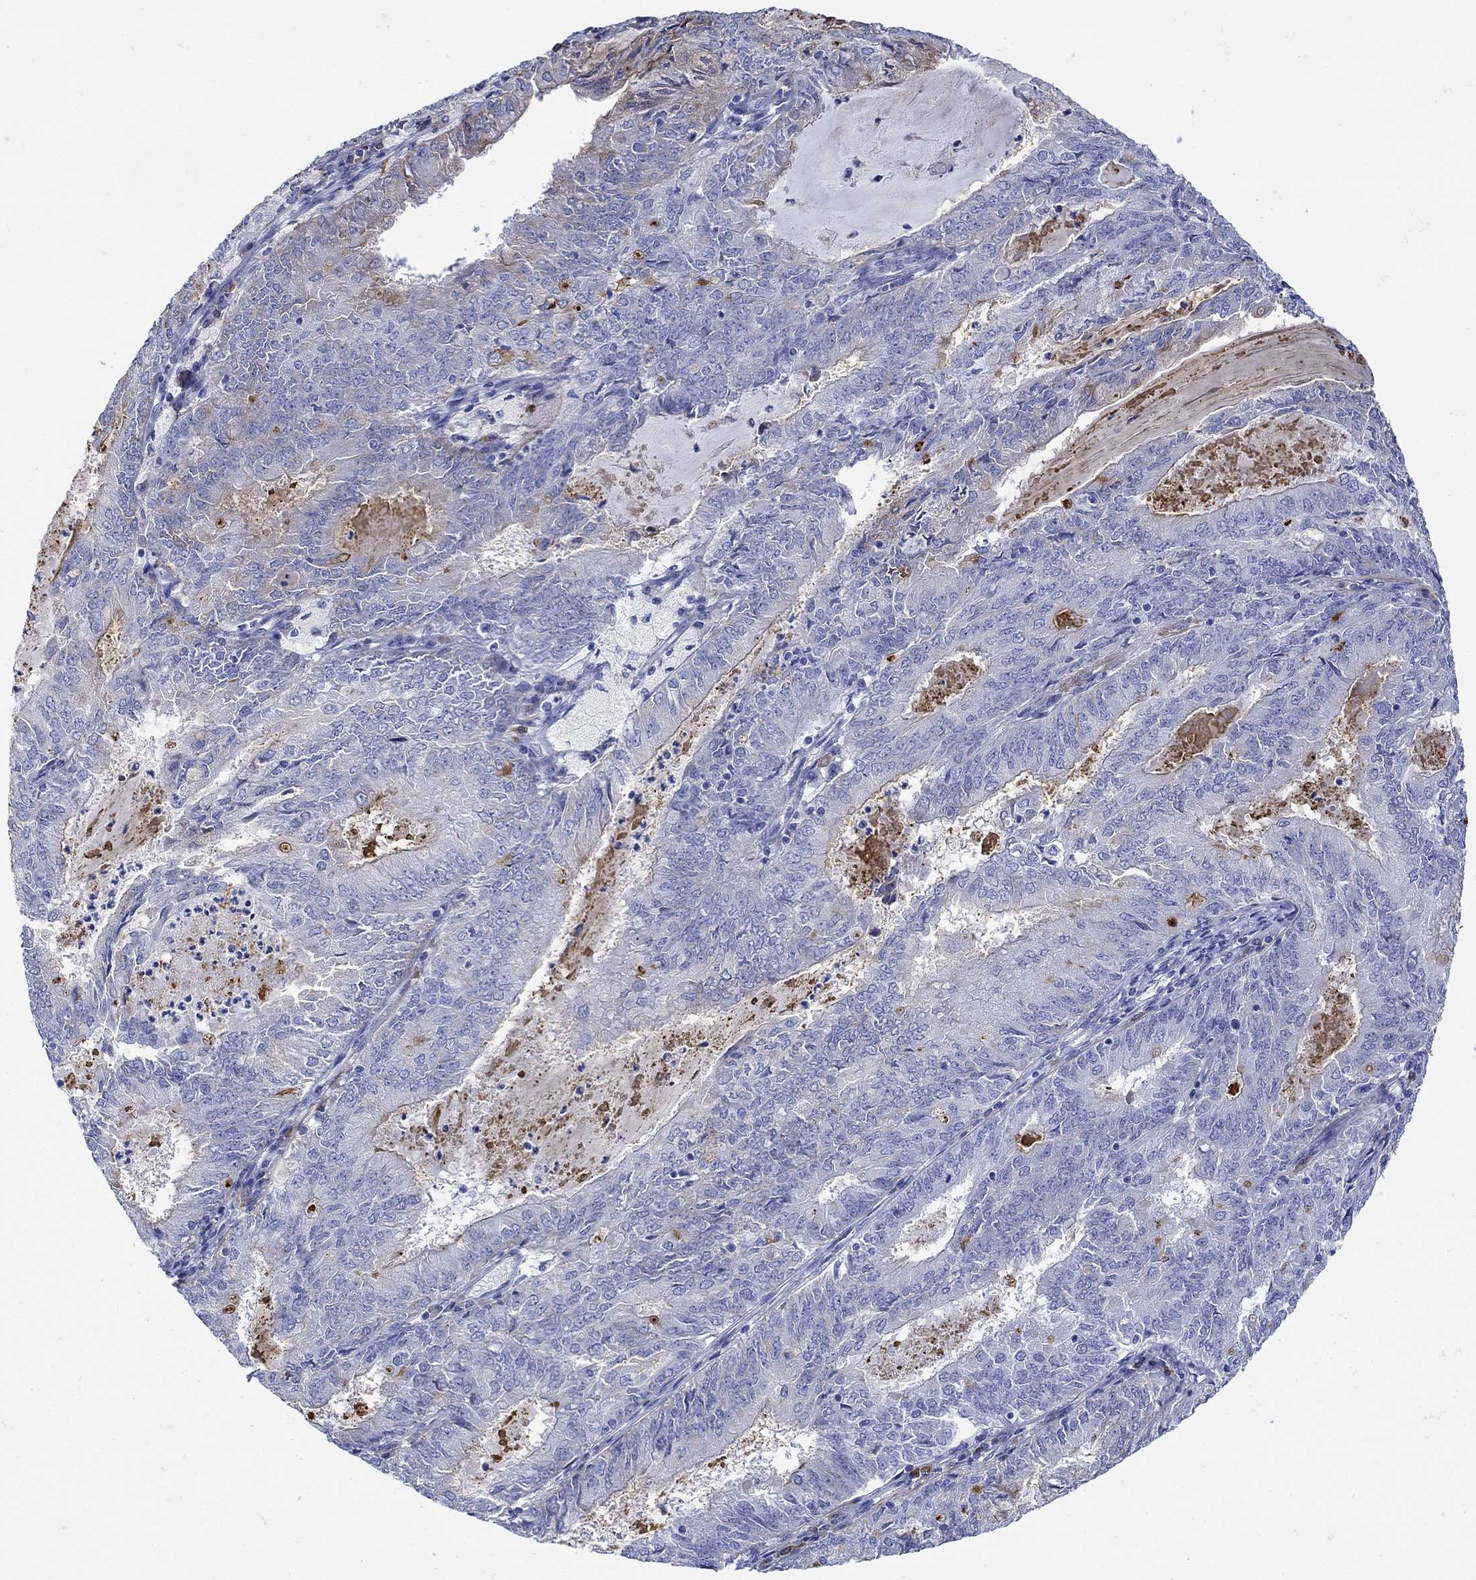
{"staining": {"intensity": "weak", "quantity": "<25%", "location": "cytoplasmic/membranous"}, "tissue": "endometrial cancer", "cell_type": "Tumor cells", "image_type": "cancer", "snomed": [{"axis": "morphology", "description": "Adenocarcinoma, NOS"}, {"axis": "topography", "description": "Endometrium"}], "caption": "This is a photomicrograph of immunohistochemistry staining of endometrial cancer (adenocarcinoma), which shows no staining in tumor cells.", "gene": "ANKMY1", "patient": {"sex": "female", "age": 57}}